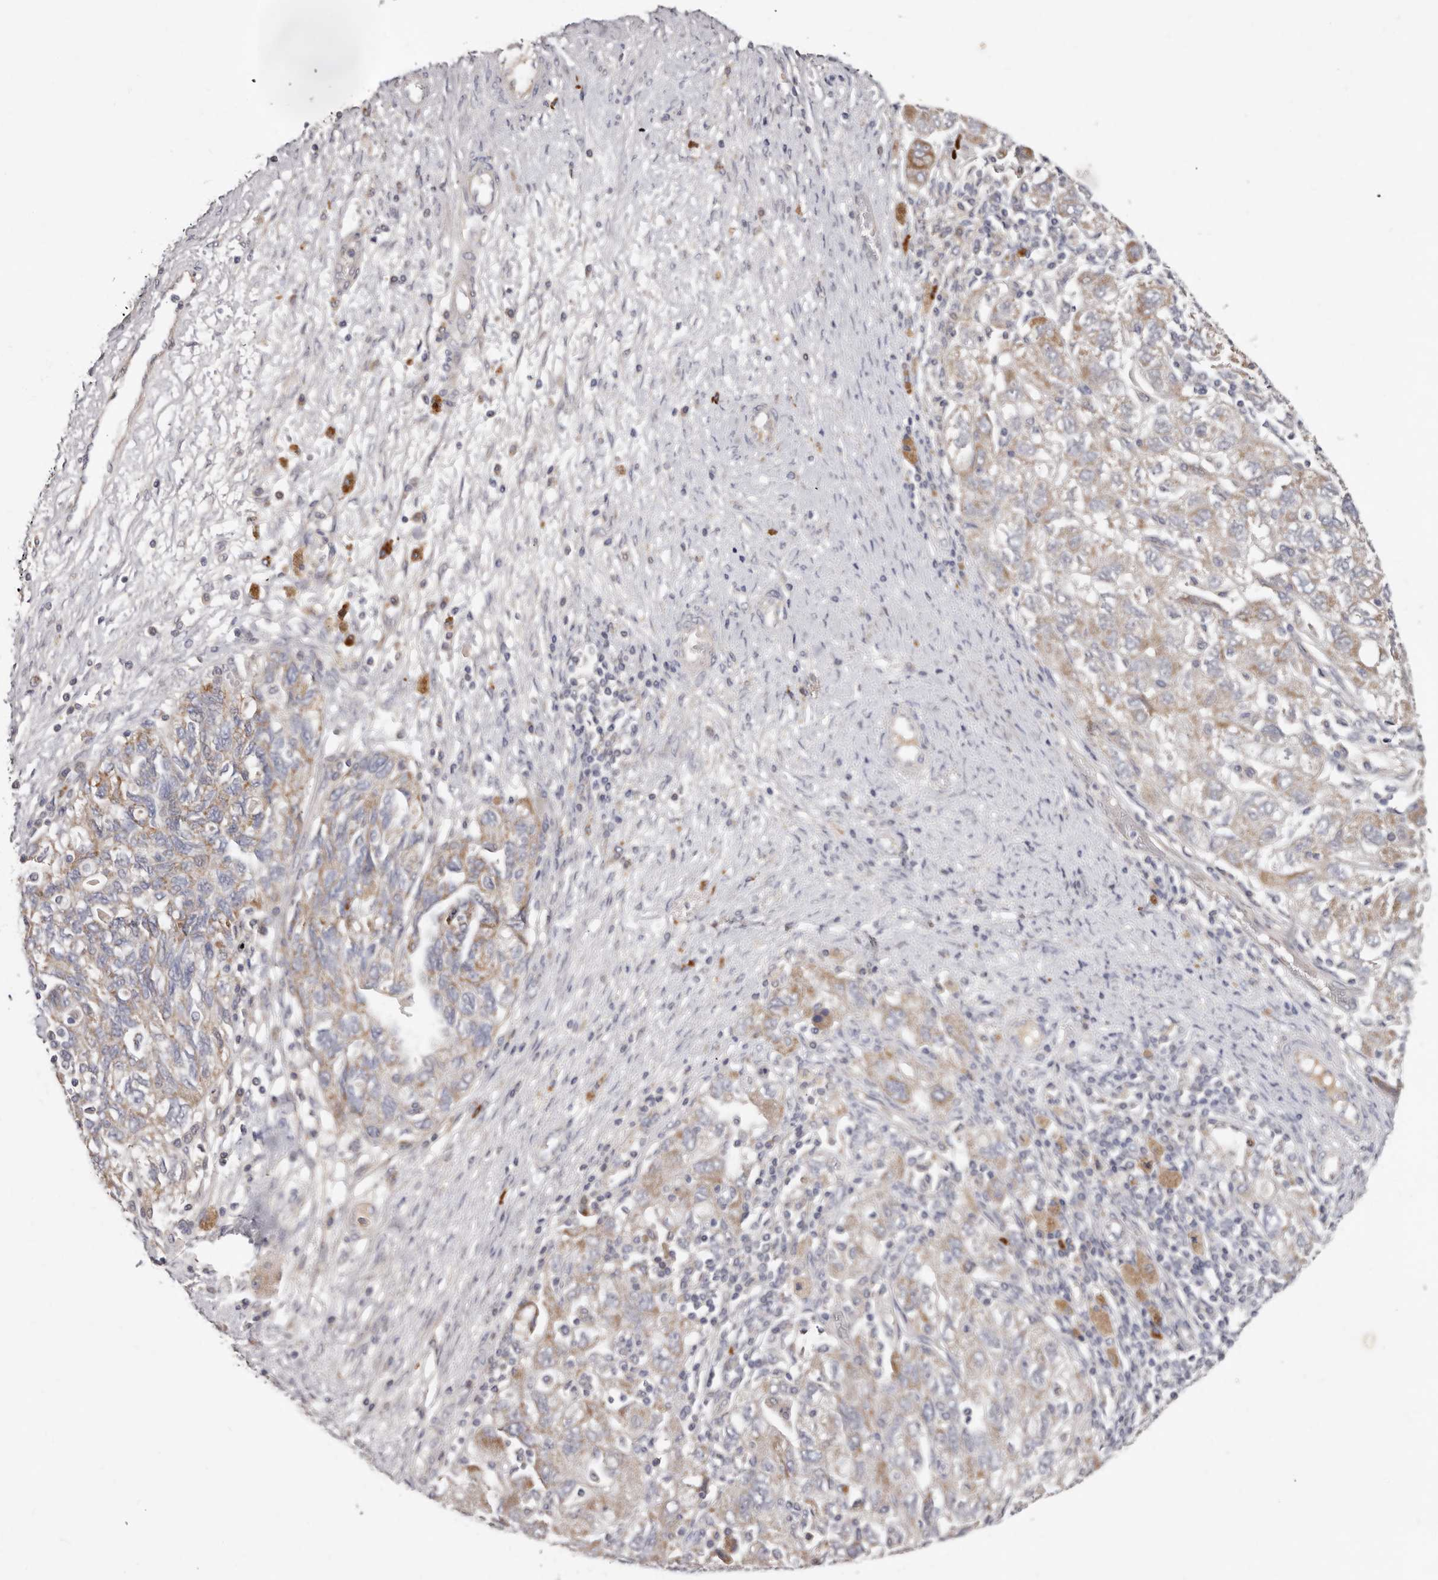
{"staining": {"intensity": "weak", "quantity": ">75%", "location": "cytoplasmic/membranous"}, "tissue": "ovarian cancer", "cell_type": "Tumor cells", "image_type": "cancer", "snomed": [{"axis": "morphology", "description": "Carcinoma, NOS"}, {"axis": "morphology", "description": "Cystadenocarcinoma, serous, NOS"}, {"axis": "topography", "description": "Ovary"}], "caption": "Immunohistochemical staining of ovarian carcinoma reveals weak cytoplasmic/membranous protein positivity in about >75% of tumor cells.", "gene": "SPTA1", "patient": {"sex": "female", "age": 69}}